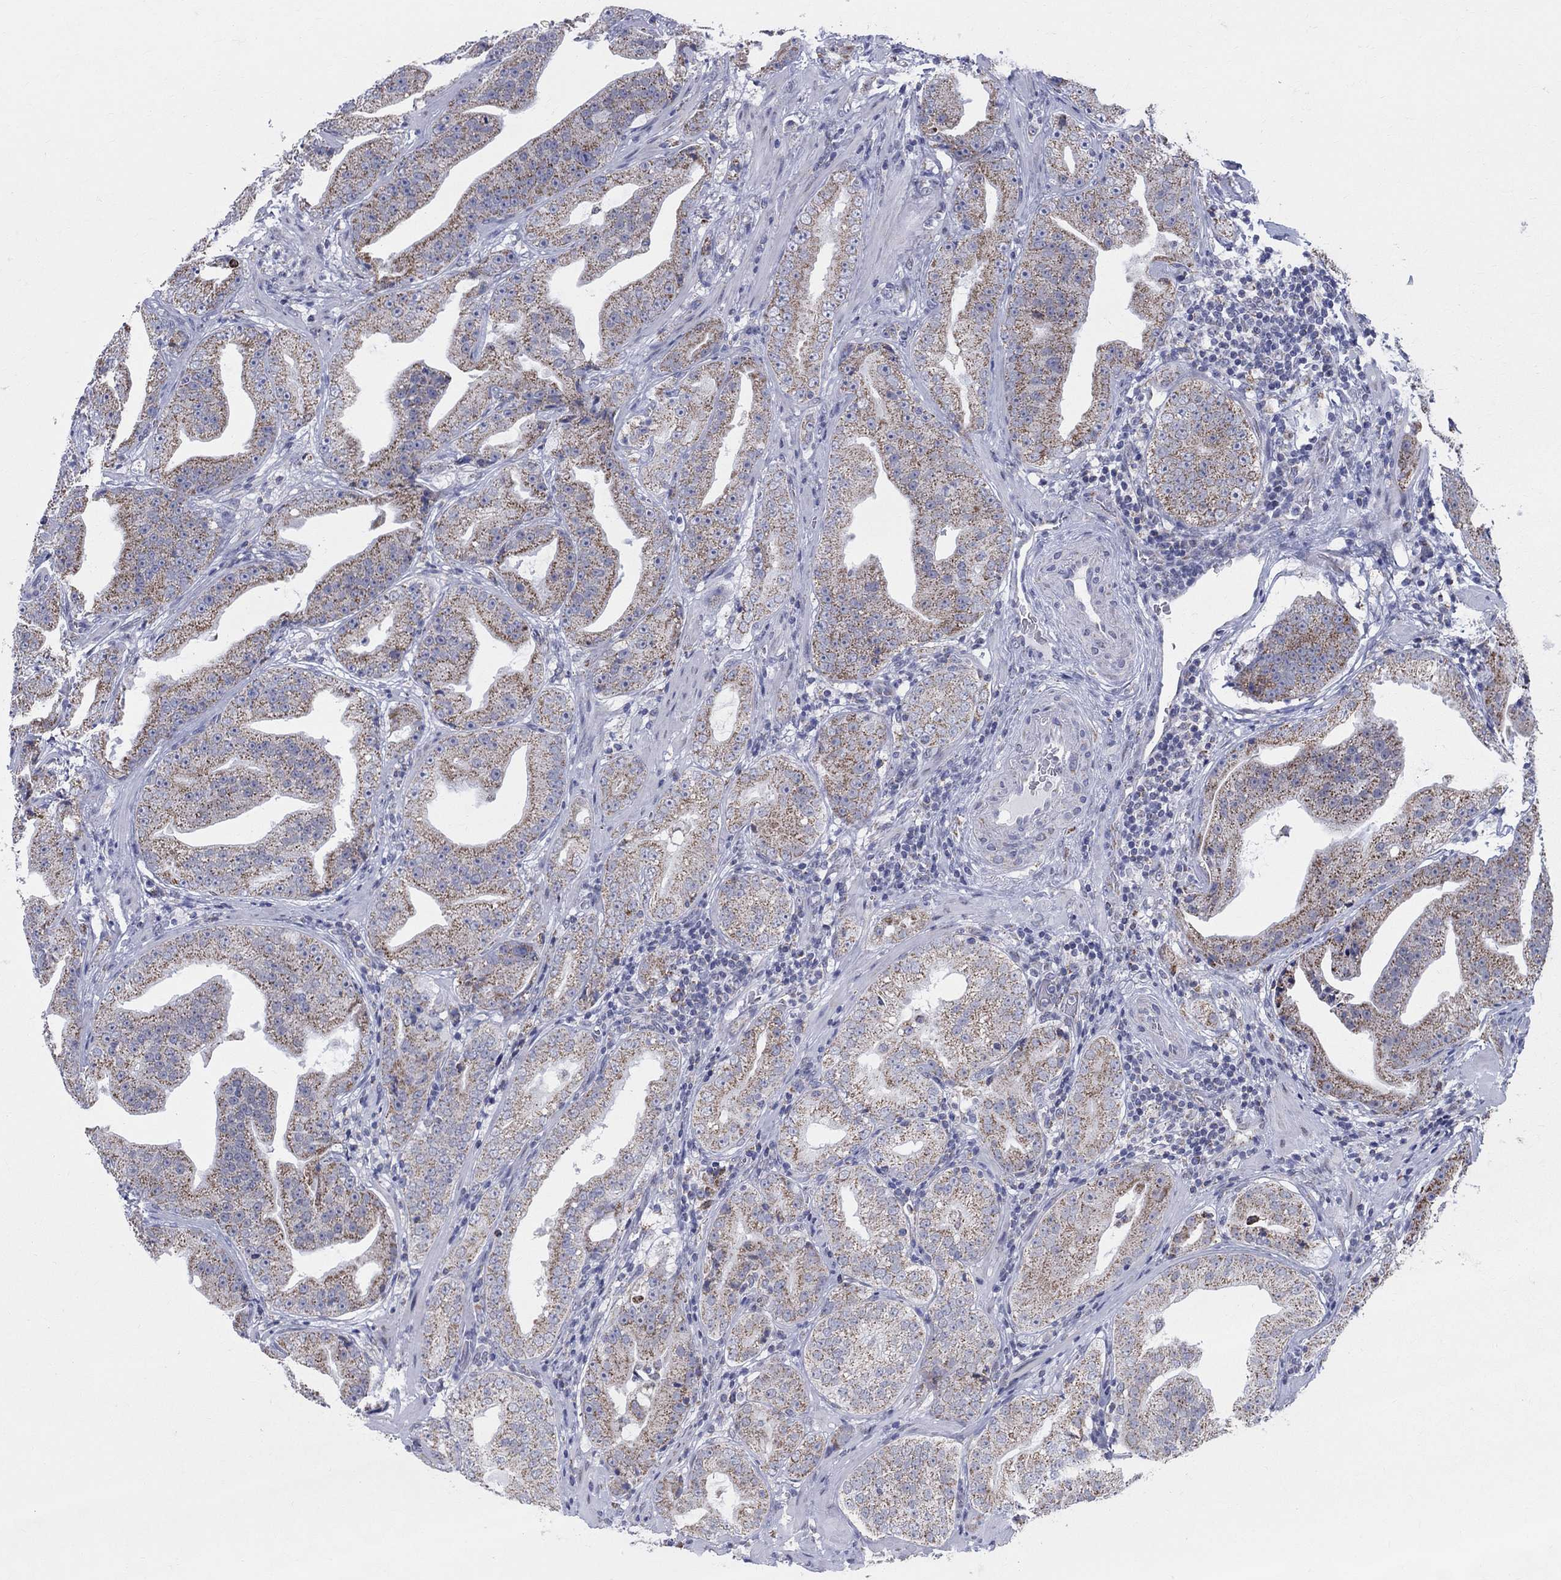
{"staining": {"intensity": "moderate", "quantity": "25%-75%", "location": "cytoplasmic/membranous"}, "tissue": "prostate cancer", "cell_type": "Tumor cells", "image_type": "cancer", "snomed": [{"axis": "morphology", "description": "Adenocarcinoma, Low grade"}, {"axis": "topography", "description": "Prostate"}], "caption": "Adenocarcinoma (low-grade) (prostate) stained with a brown dye demonstrates moderate cytoplasmic/membranous positive staining in about 25%-75% of tumor cells.", "gene": "KISS1R", "patient": {"sex": "male", "age": 62}}